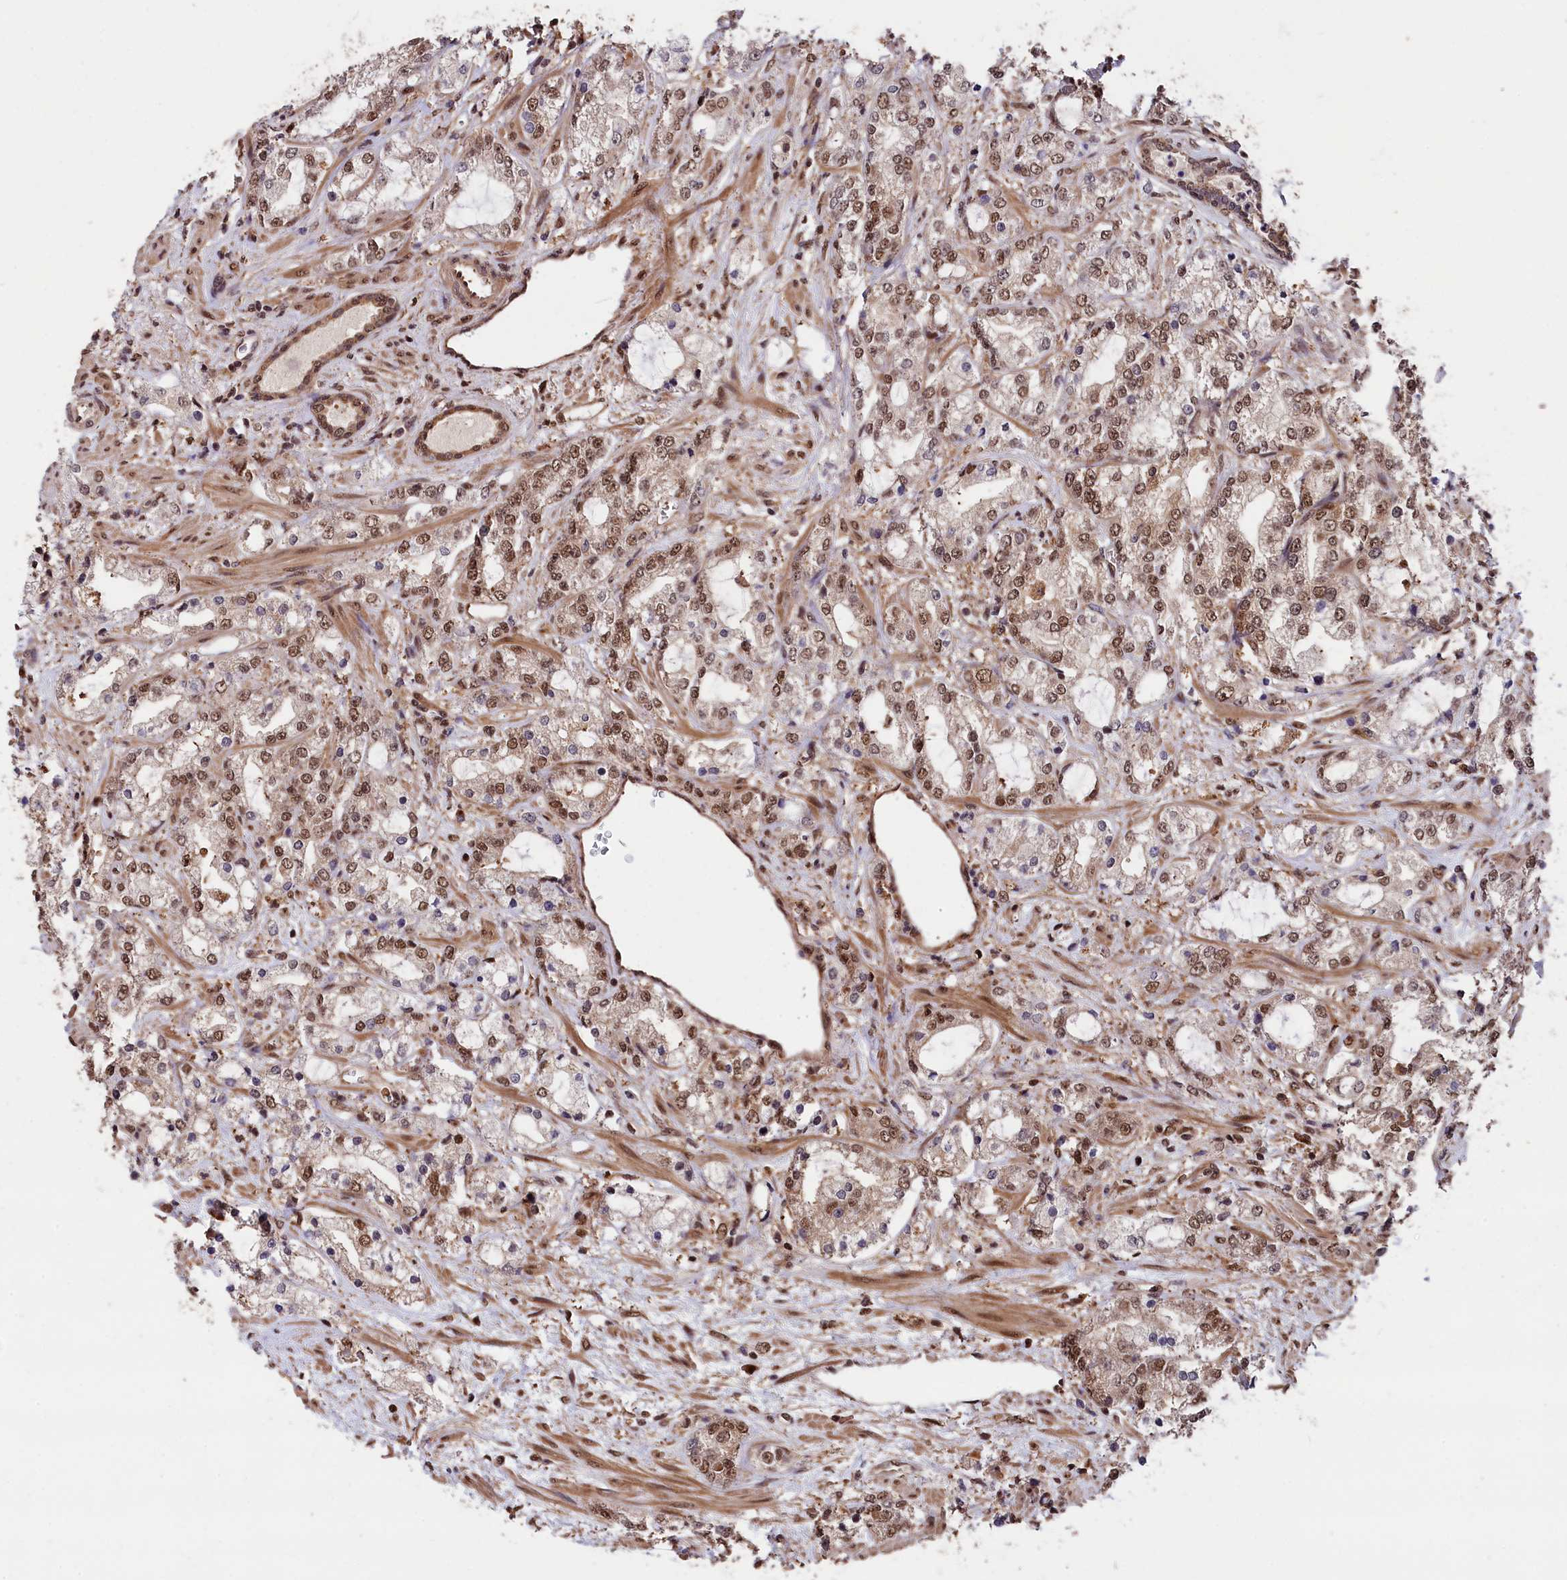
{"staining": {"intensity": "moderate", "quantity": ">75%", "location": "nuclear"}, "tissue": "prostate cancer", "cell_type": "Tumor cells", "image_type": "cancer", "snomed": [{"axis": "morphology", "description": "Adenocarcinoma, High grade"}, {"axis": "topography", "description": "Prostate"}], "caption": "An immunohistochemistry micrograph of tumor tissue is shown. Protein staining in brown shows moderate nuclear positivity in adenocarcinoma (high-grade) (prostate) within tumor cells.", "gene": "ADRM1", "patient": {"sex": "male", "age": 64}}